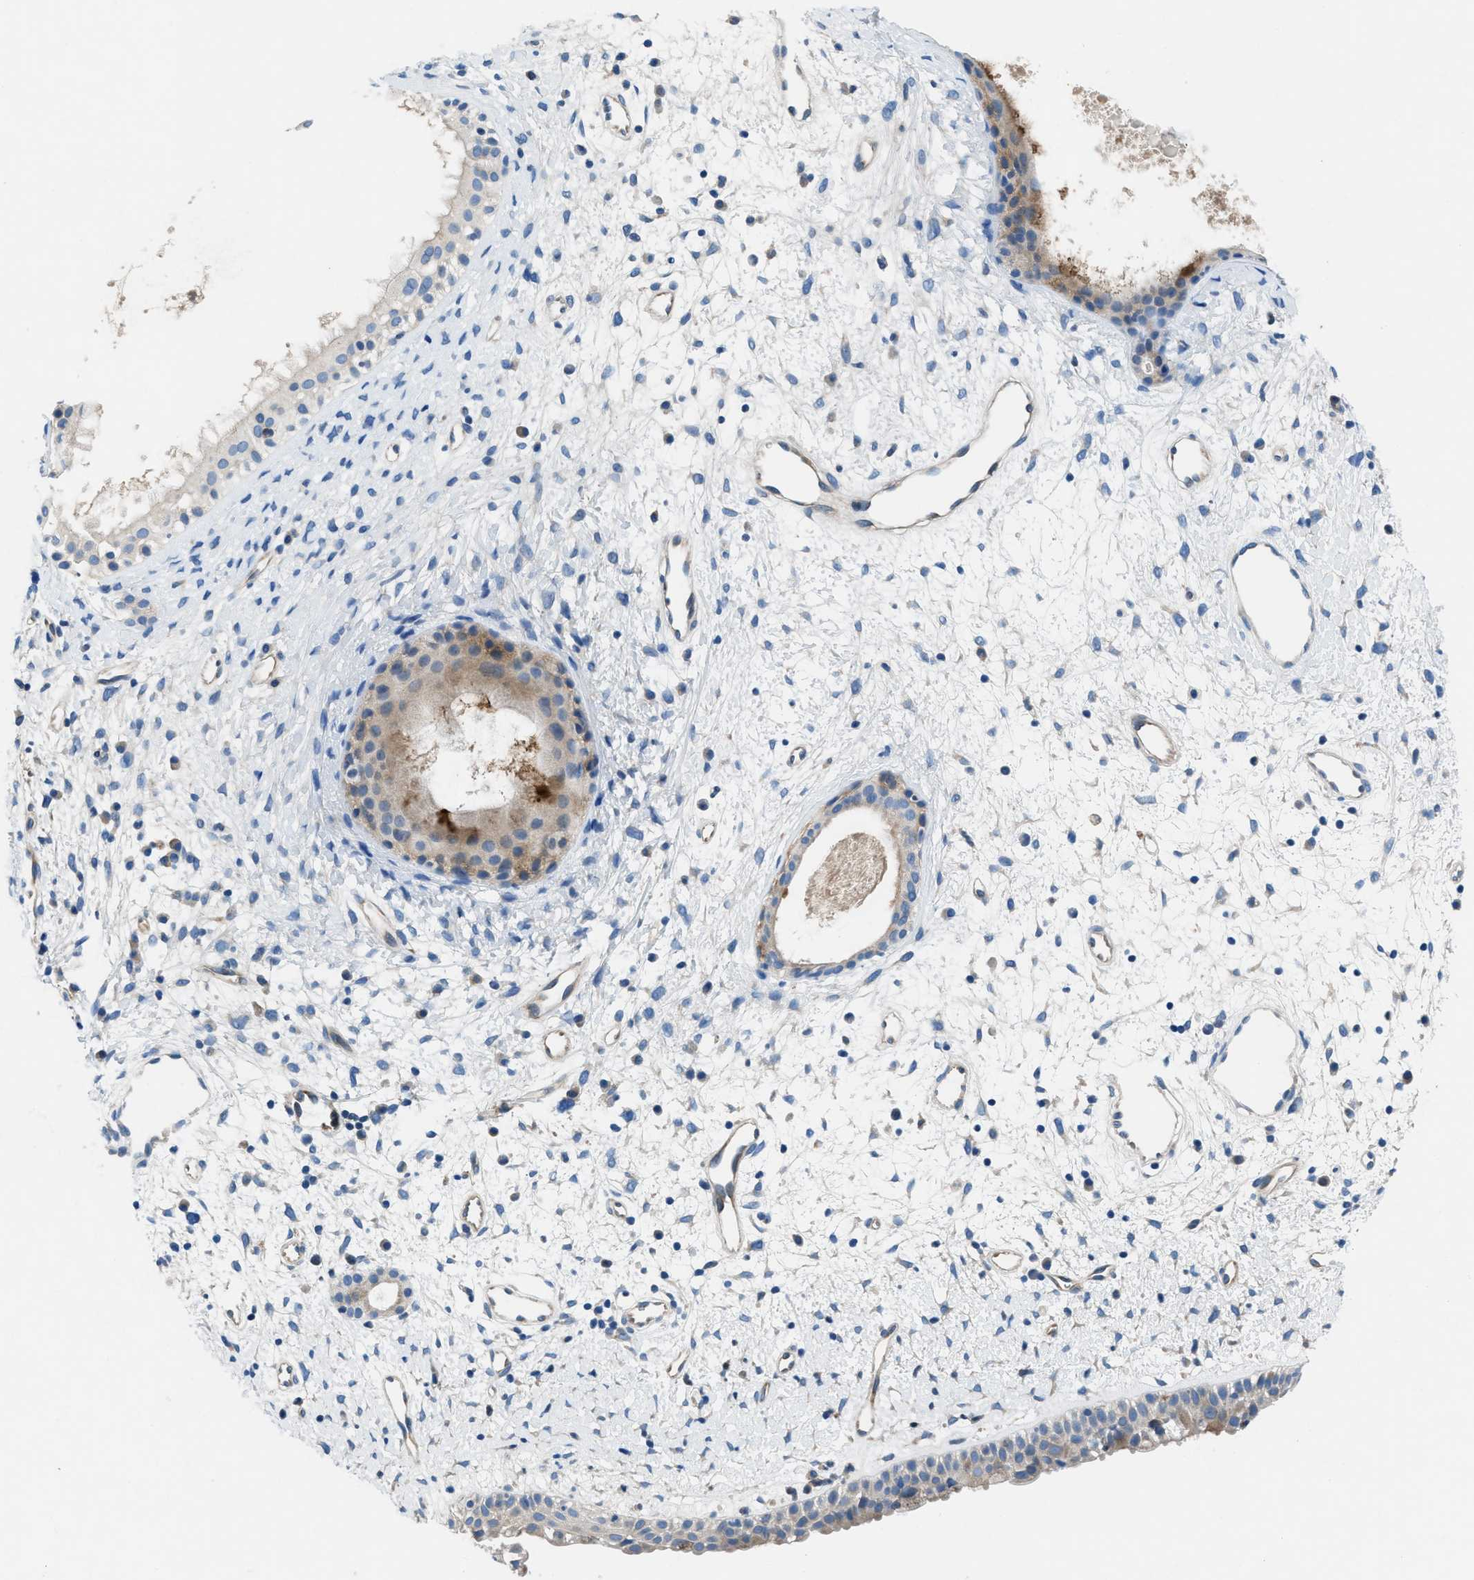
{"staining": {"intensity": "weak", "quantity": "<25%", "location": "cytoplasmic/membranous"}, "tissue": "nasopharynx", "cell_type": "Respiratory epithelial cells", "image_type": "normal", "snomed": [{"axis": "morphology", "description": "Normal tissue, NOS"}, {"axis": "topography", "description": "Nasopharynx"}], "caption": "DAB (3,3'-diaminobenzidine) immunohistochemical staining of normal human nasopharynx demonstrates no significant expression in respiratory epithelial cells. (DAB (3,3'-diaminobenzidine) immunohistochemistry (IHC) with hematoxylin counter stain).", "gene": "PGR", "patient": {"sex": "male", "age": 22}}